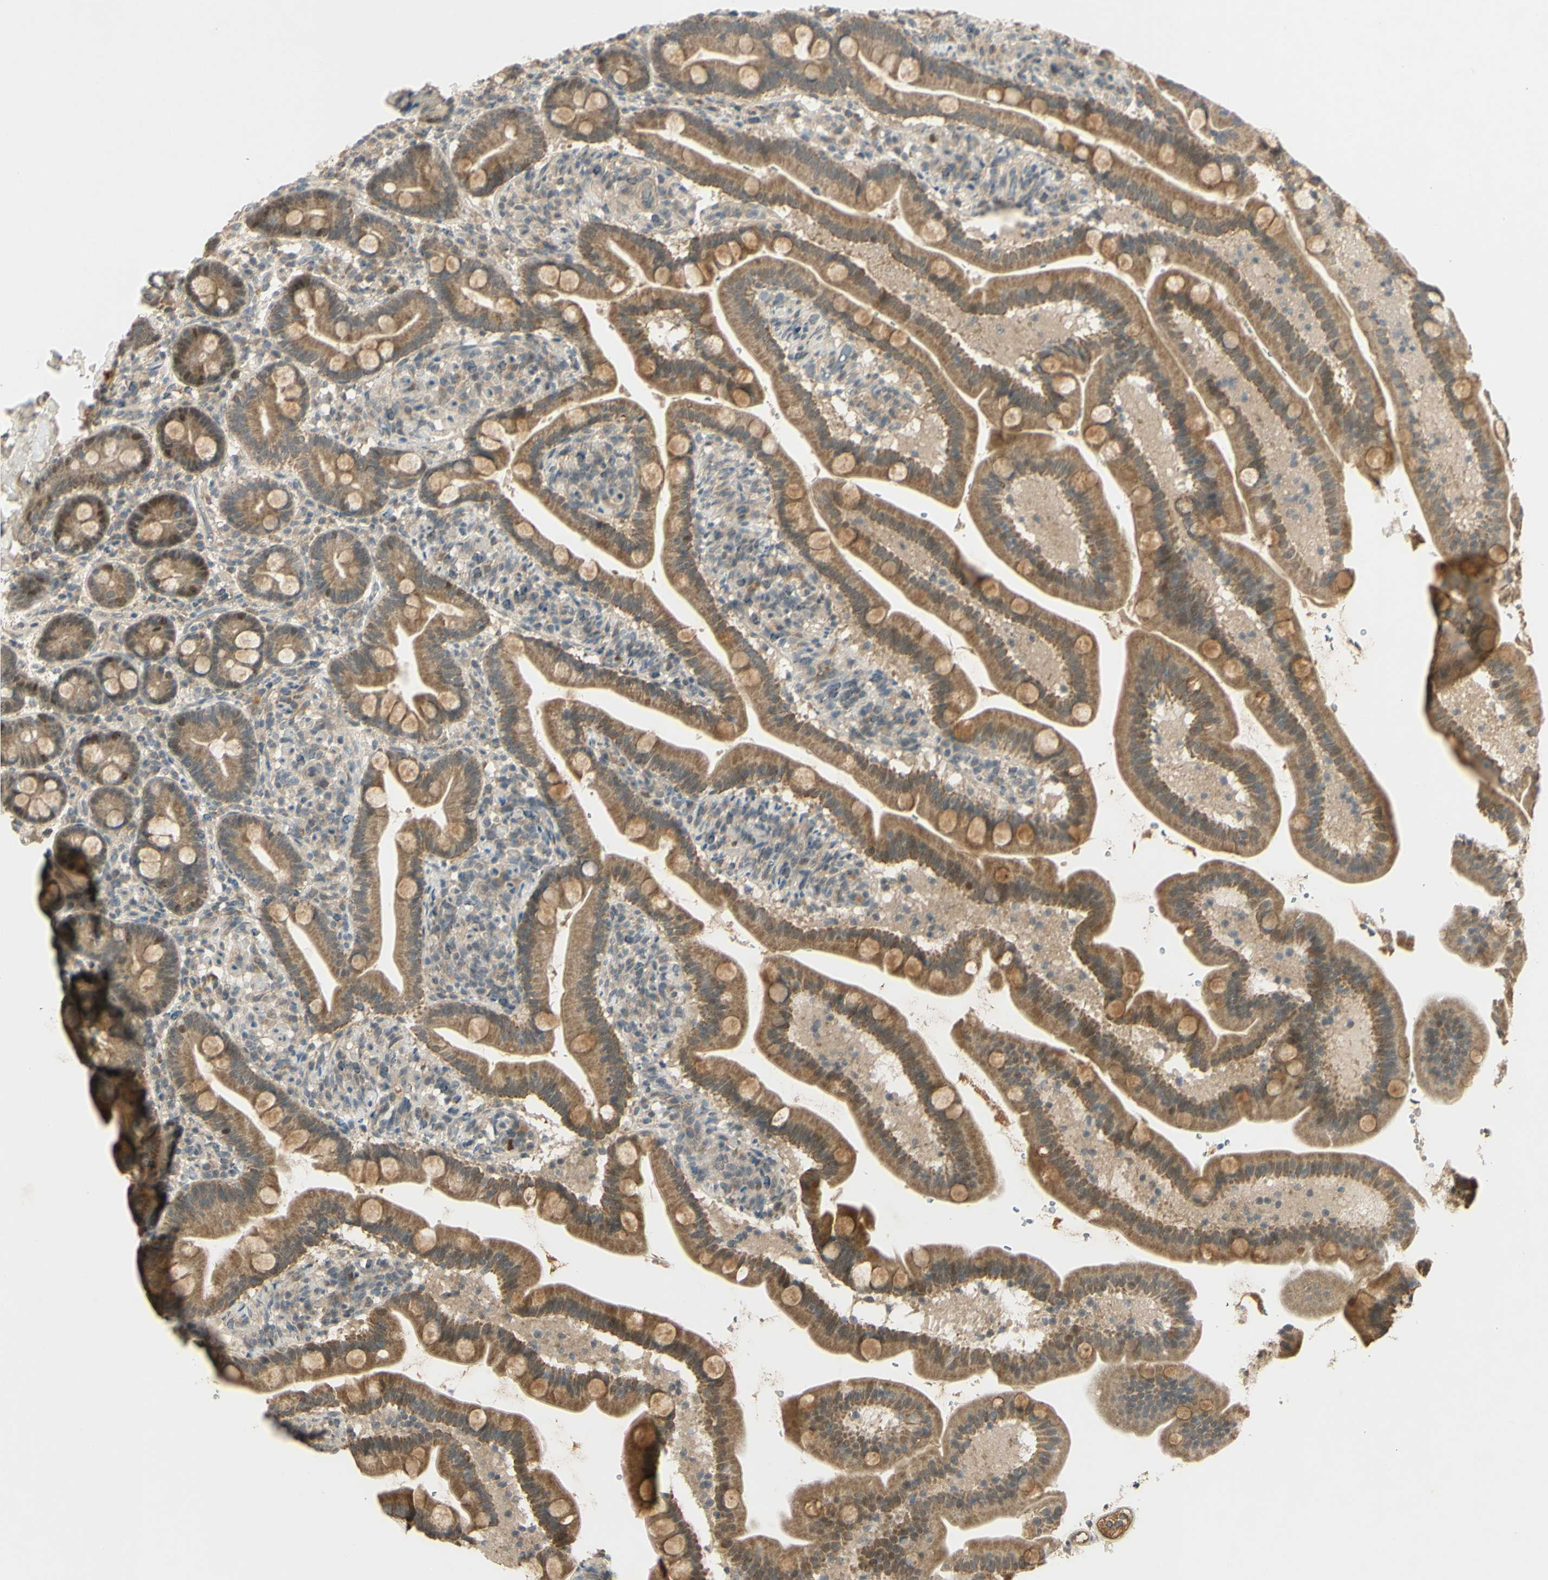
{"staining": {"intensity": "moderate", "quantity": "25%-75%", "location": "cytoplasmic/membranous,nuclear"}, "tissue": "duodenum", "cell_type": "Glandular cells", "image_type": "normal", "snomed": [{"axis": "morphology", "description": "Normal tissue, NOS"}, {"axis": "topography", "description": "Duodenum"}], "caption": "Moderate cytoplasmic/membranous,nuclear staining for a protein is appreciated in approximately 25%-75% of glandular cells of benign duodenum using immunohistochemistry (IHC).", "gene": "RAD18", "patient": {"sex": "male", "age": 54}}